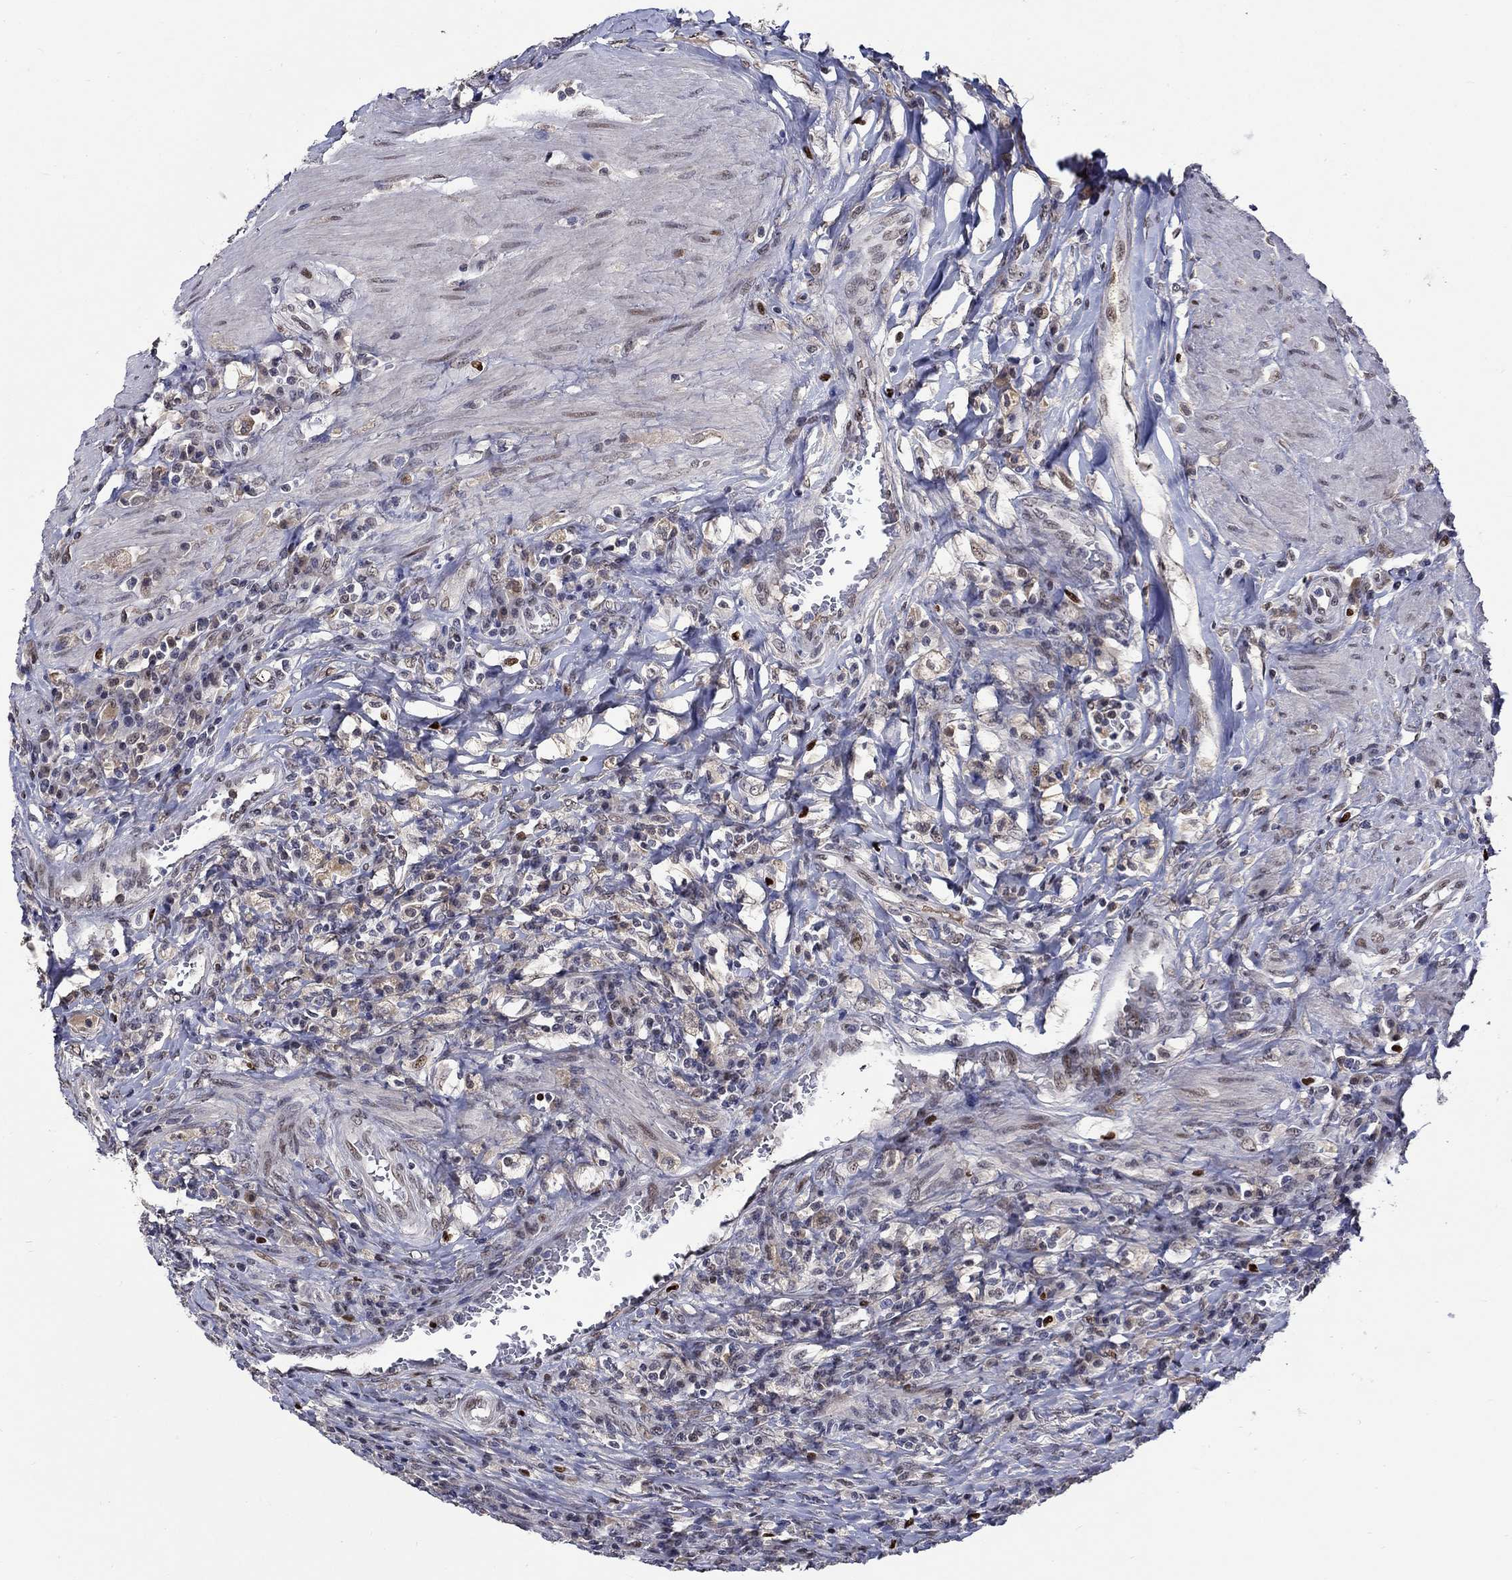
{"staining": {"intensity": "moderate", "quantity": "<25%", "location": "nuclear"}, "tissue": "colorectal cancer", "cell_type": "Tumor cells", "image_type": "cancer", "snomed": [{"axis": "morphology", "description": "Adenocarcinoma, NOS"}, {"axis": "topography", "description": "Colon"}], "caption": "Tumor cells exhibit low levels of moderate nuclear positivity in approximately <25% of cells in human colorectal cancer.", "gene": "GATA2", "patient": {"sex": "female", "age": 86}}